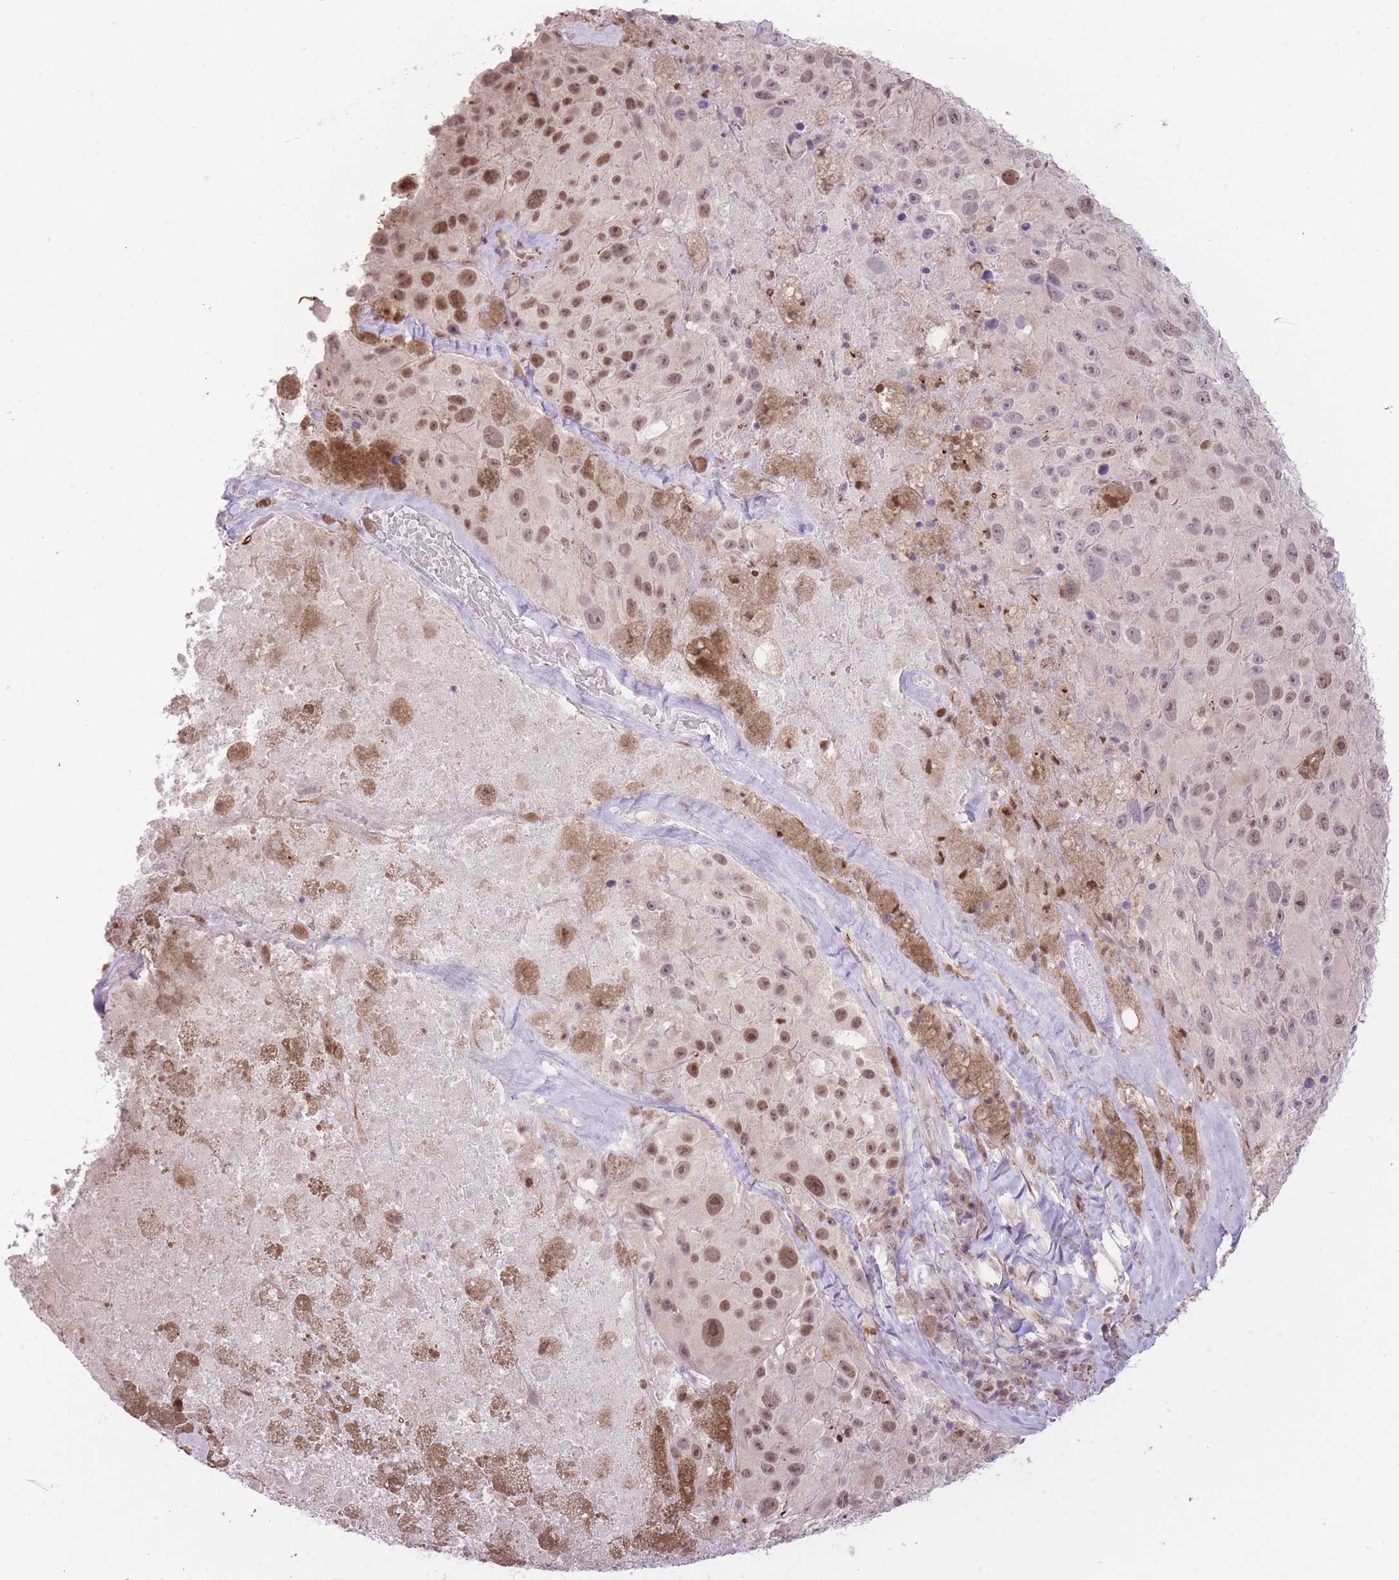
{"staining": {"intensity": "moderate", "quantity": ">75%", "location": "nuclear"}, "tissue": "melanoma", "cell_type": "Tumor cells", "image_type": "cancer", "snomed": [{"axis": "morphology", "description": "Malignant melanoma, Metastatic site"}, {"axis": "topography", "description": "Lymph node"}], "caption": "A histopathology image of human malignant melanoma (metastatic site) stained for a protein displays moderate nuclear brown staining in tumor cells.", "gene": "ELL", "patient": {"sex": "male", "age": 62}}